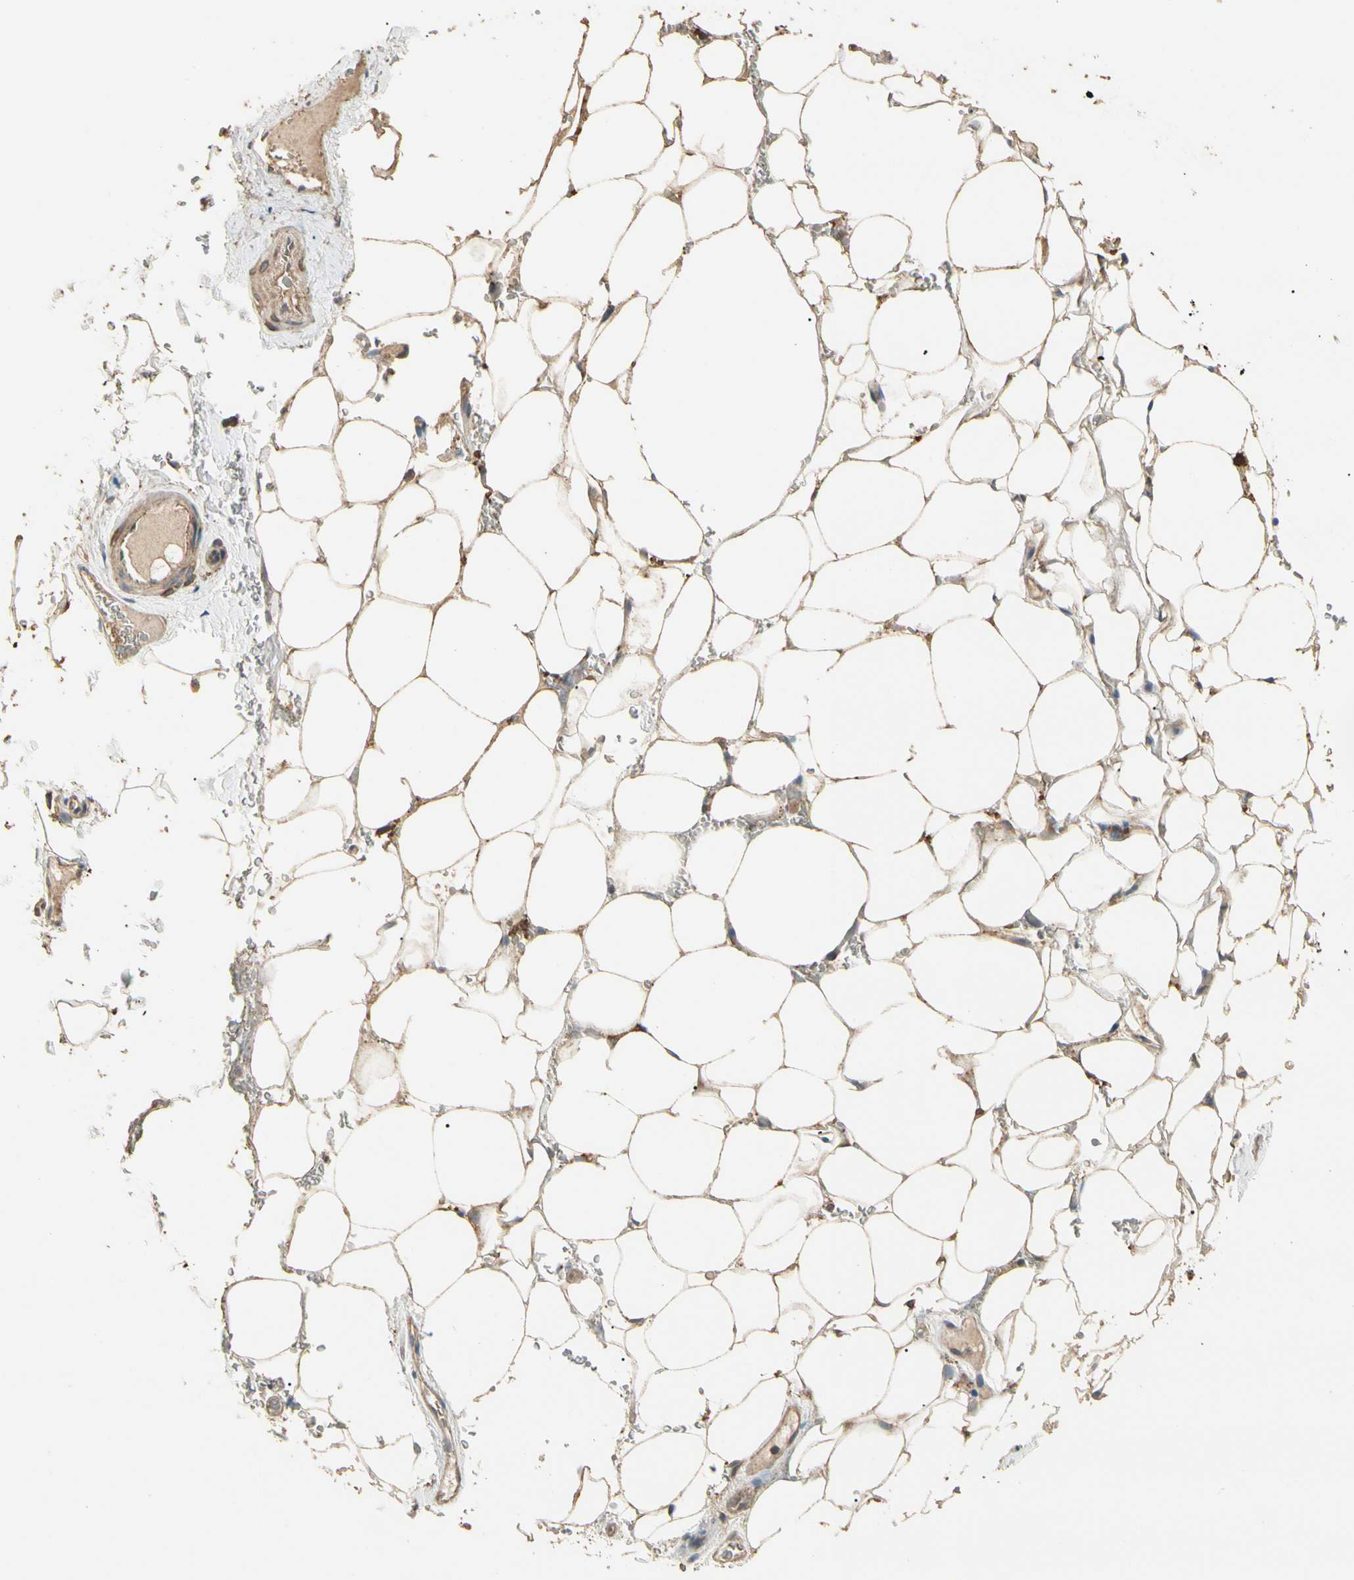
{"staining": {"intensity": "moderate", "quantity": ">75%", "location": "cytoplasmic/membranous"}, "tissue": "adipose tissue", "cell_type": "Adipocytes", "image_type": "normal", "snomed": [{"axis": "morphology", "description": "Normal tissue, NOS"}, {"axis": "topography", "description": "Peripheral nerve tissue"}], "caption": "Adipocytes demonstrate medium levels of moderate cytoplasmic/membranous positivity in approximately >75% of cells in normal human adipose tissue.", "gene": "CDH6", "patient": {"sex": "male", "age": 70}}